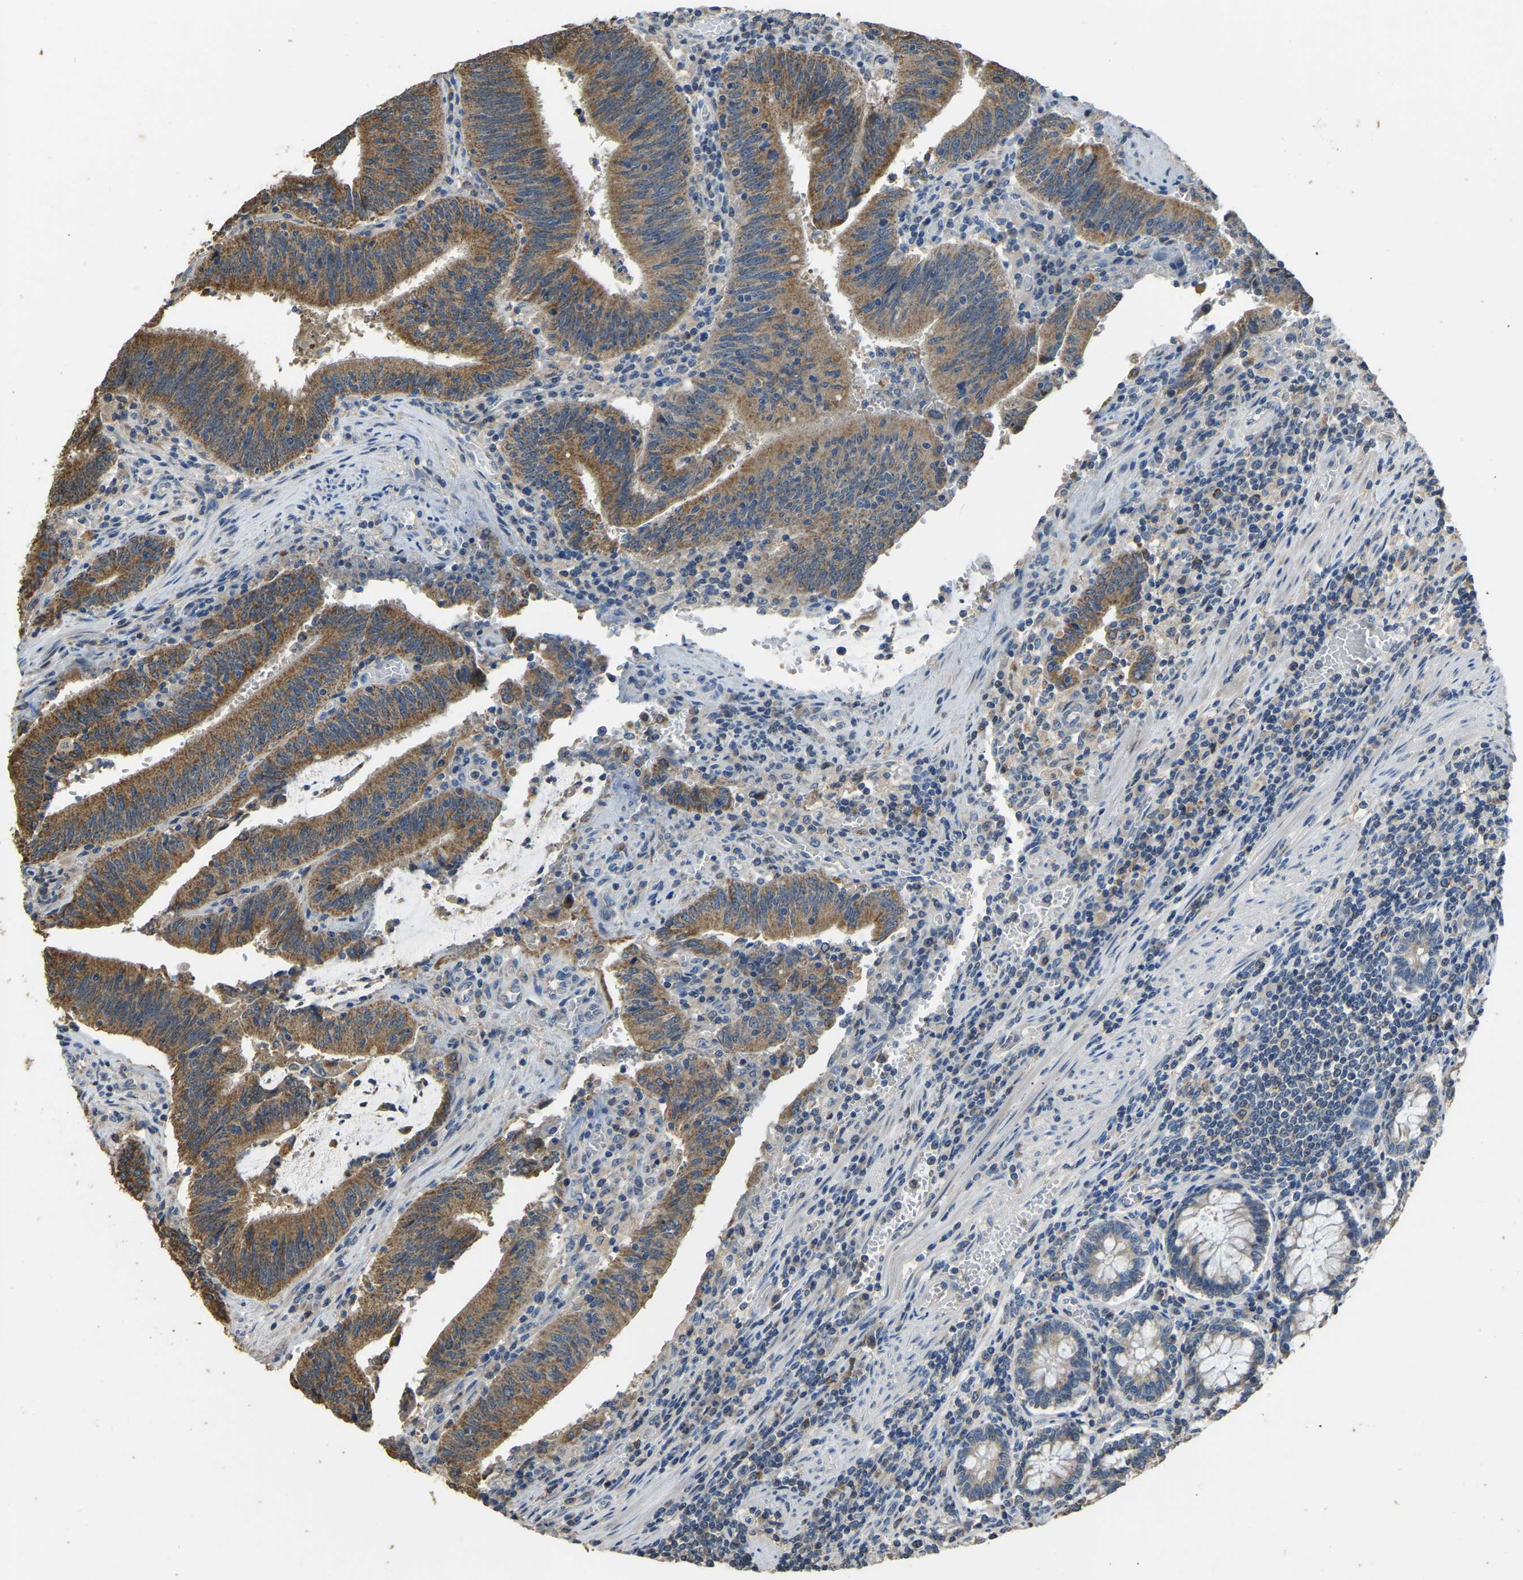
{"staining": {"intensity": "moderate", "quantity": ">75%", "location": "cytoplasmic/membranous"}, "tissue": "colorectal cancer", "cell_type": "Tumor cells", "image_type": "cancer", "snomed": [{"axis": "morphology", "description": "Normal tissue, NOS"}, {"axis": "morphology", "description": "Adenocarcinoma, NOS"}, {"axis": "topography", "description": "Rectum"}], "caption": "IHC image of neoplastic tissue: human adenocarcinoma (colorectal) stained using immunohistochemistry (IHC) demonstrates medium levels of moderate protein expression localized specifically in the cytoplasmic/membranous of tumor cells, appearing as a cytoplasmic/membranous brown color.", "gene": "TUFM", "patient": {"sex": "female", "age": 66}}